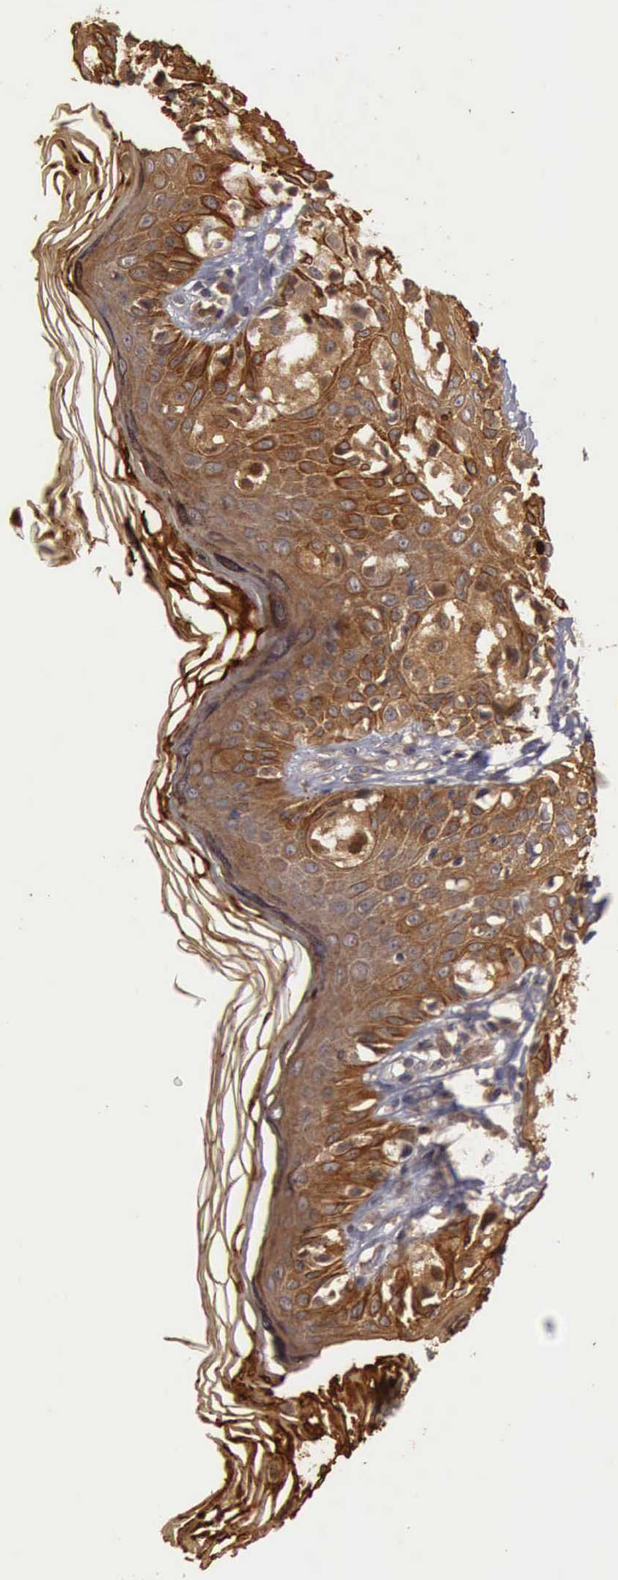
{"staining": {"intensity": "negative", "quantity": "none", "location": "none"}, "tissue": "melanoma", "cell_type": "Tumor cells", "image_type": "cancer", "snomed": [{"axis": "morphology", "description": "Malignant melanoma, NOS"}, {"axis": "topography", "description": "Skin"}], "caption": "DAB (3,3'-diaminobenzidine) immunohistochemical staining of human malignant melanoma demonstrates no significant staining in tumor cells. Brightfield microscopy of immunohistochemistry stained with DAB (3,3'-diaminobenzidine) (brown) and hematoxylin (blue), captured at high magnification.", "gene": "BMX", "patient": {"sex": "female", "age": 55}}